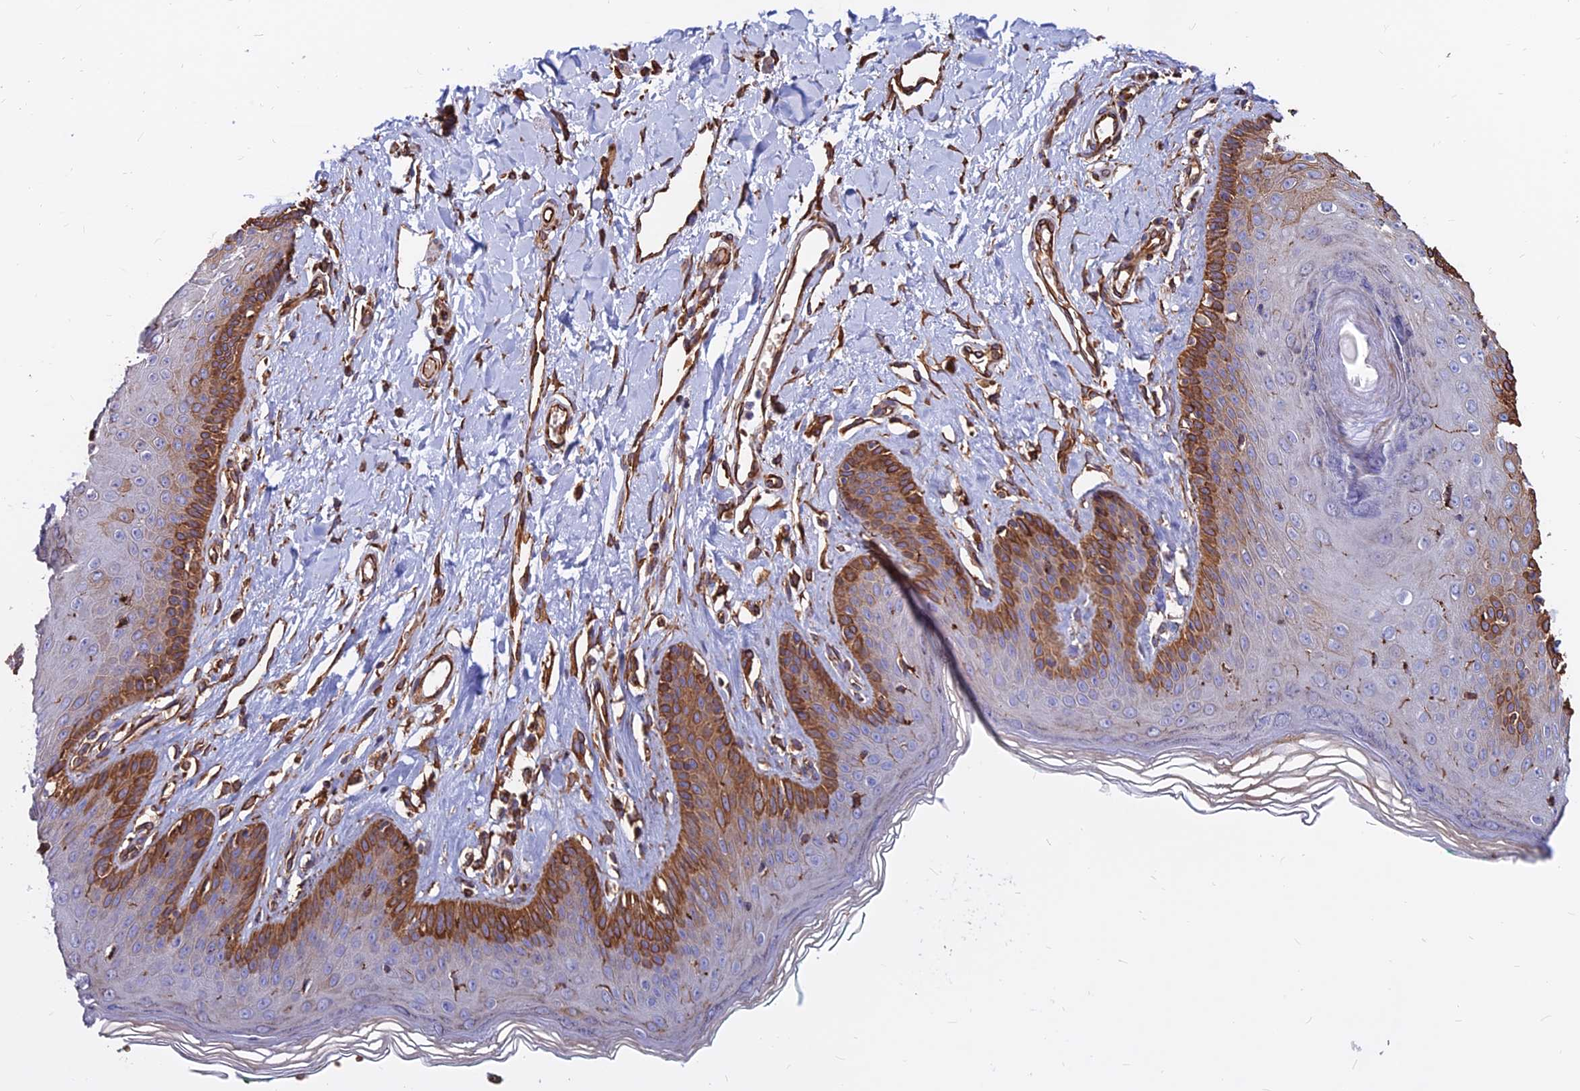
{"staining": {"intensity": "strong", "quantity": "25%-75%", "location": "cytoplasmic/membranous"}, "tissue": "skin", "cell_type": "Epidermal cells", "image_type": "normal", "snomed": [{"axis": "morphology", "description": "Normal tissue, NOS"}, {"axis": "morphology", "description": "Squamous cell carcinoma, NOS"}, {"axis": "topography", "description": "Vulva"}], "caption": "Immunohistochemical staining of unremarkable human skin demonstrates strong cytoplasmic/membranous protein expression in about 25%-75% of epidermal cells.", "gene": "CDK18", "patient": {"sex": "female", "age": 85}}